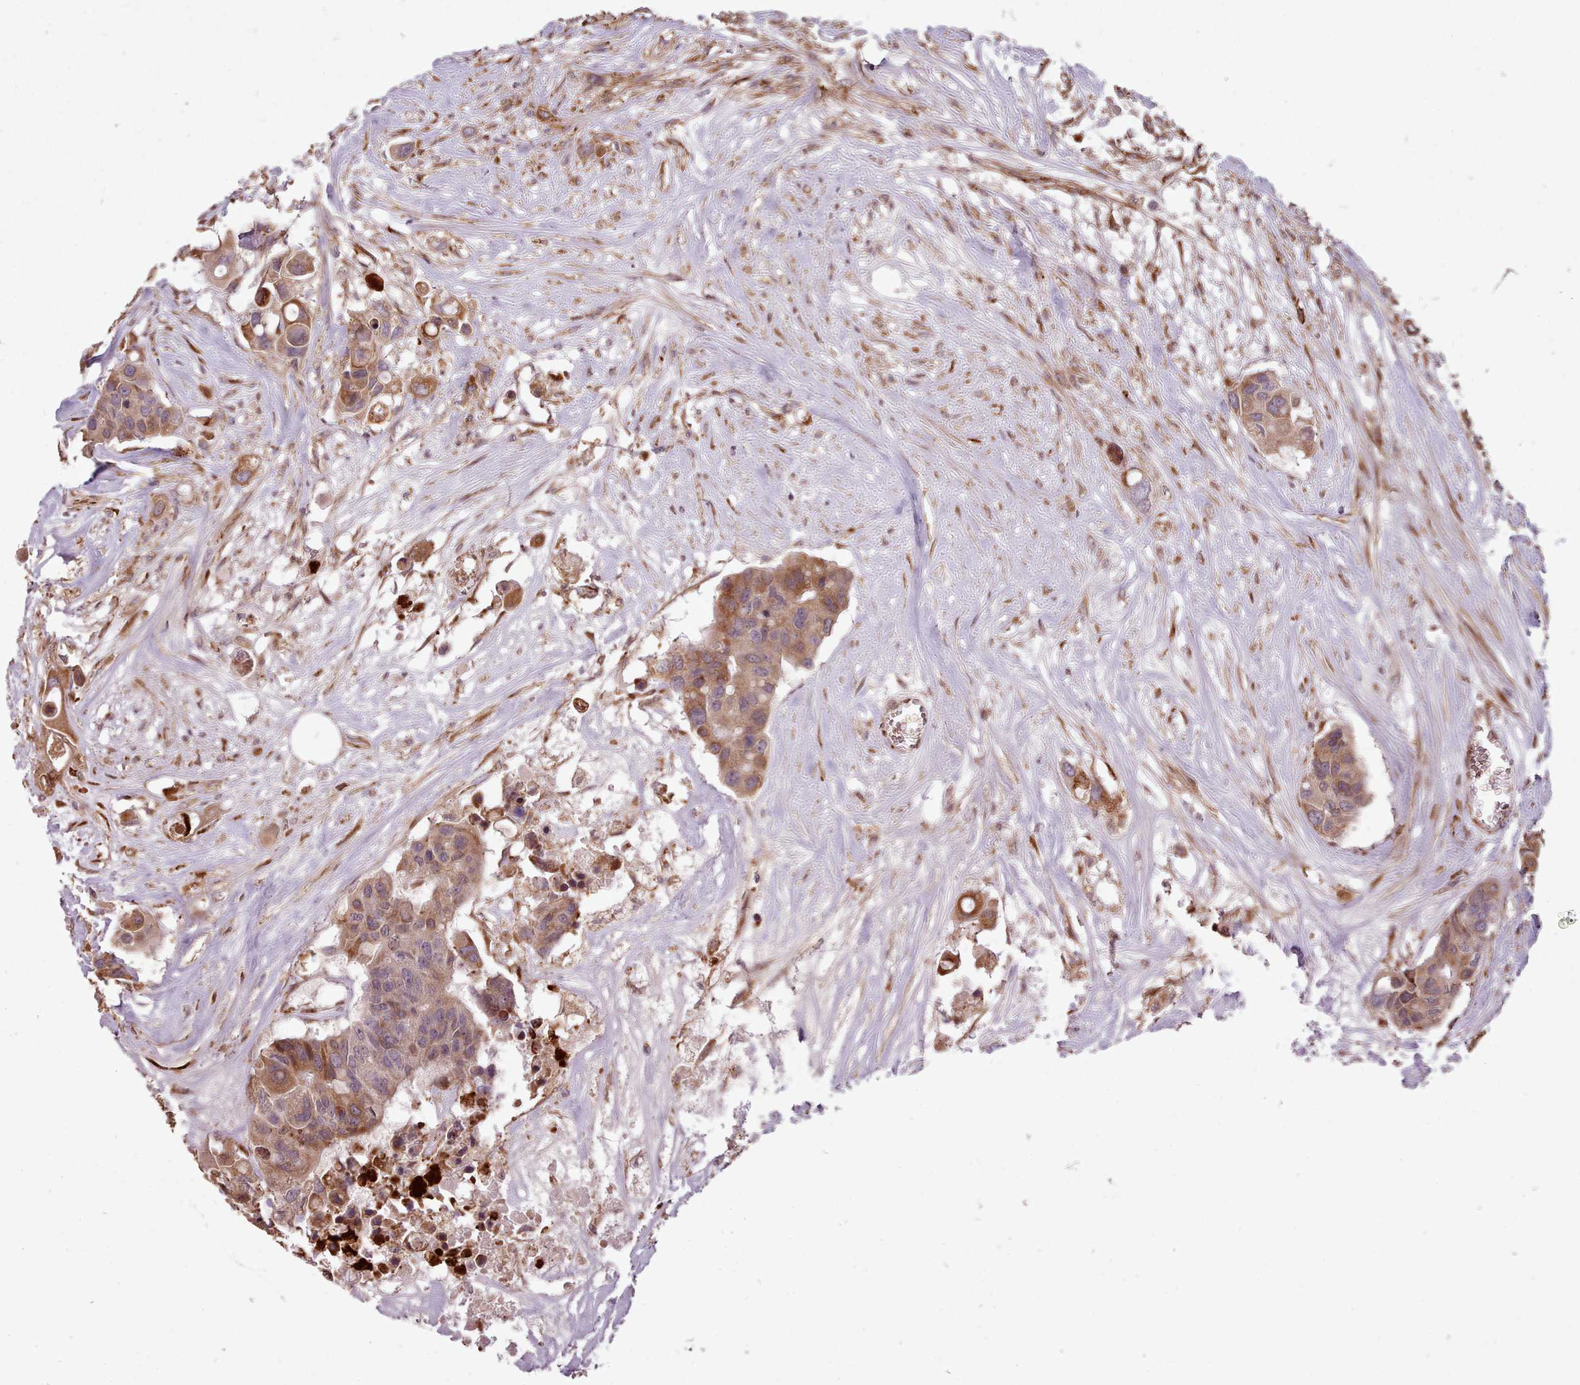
{"staining": {"intensity": "moderate", "quantity": ">75%", "location": "cytoplasmic/membranous"}, "tissue": "colorectal cancer", "cell_type": "Tumor cells", "image_type": "cancer", "snomed": [{"axis": "morphology", "description": "Adenocarcinoma, NOS"}, {"axis": "topography", "description": "Colon"}], "caption": "High-magnification brightfield microscopy of adenocarcinoma (colorectal) stained with DAB (3,3'-diaminobenzidine) (brown) and counterstained with hematoxylin (blue). tumor cells exhibit moderate cytoplasmic/membranous expression is appreciated in approximately>75% of cells. (Brightfield microscopy of DAB IHC at high magnification).", "gene": "CABP1", "patient": {"sex": "male", "age": 77}}